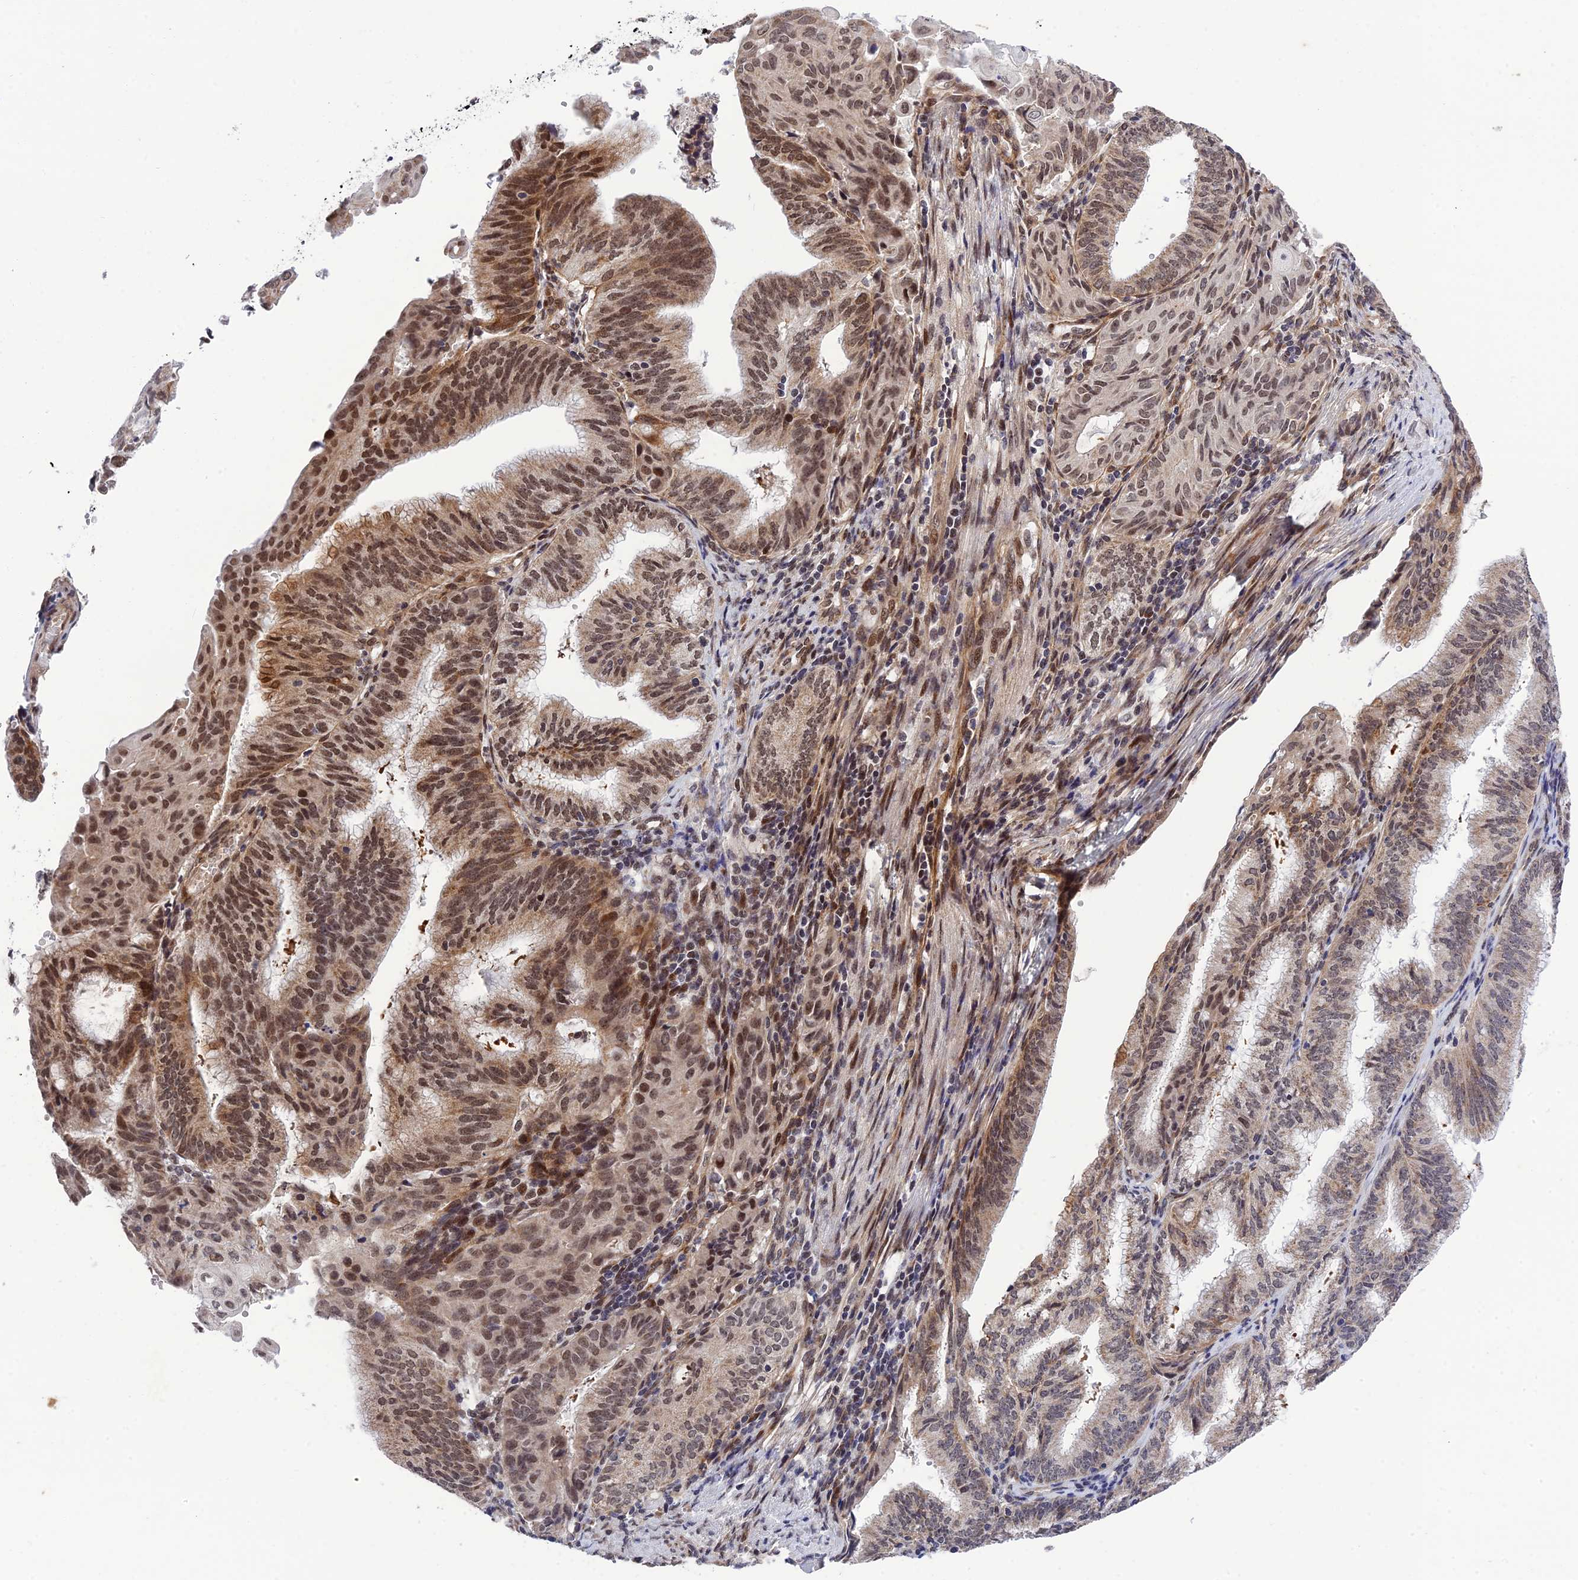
{"staining": {"intensity": "moderate", "quantity": ">75%", "location": "nuclear"}, "tissue": "endometrial cancer", "cell_type": "Tumor cells", "image_type": "cancer", "snomed": [{"axis": "morphology", "description": "Adenocarcinoma, NOS"}, {"axis": "topography", "description": "Endometrium"}], "caption": "Approximately >75% of tumor cells in human adenocarcinoma (endometrial) demonstrate moderate nuclear protein staining as visualized by brown immunohistochemical staining.", "gene": "REXO1", "patient": {"sex": "female", "age": 49}}